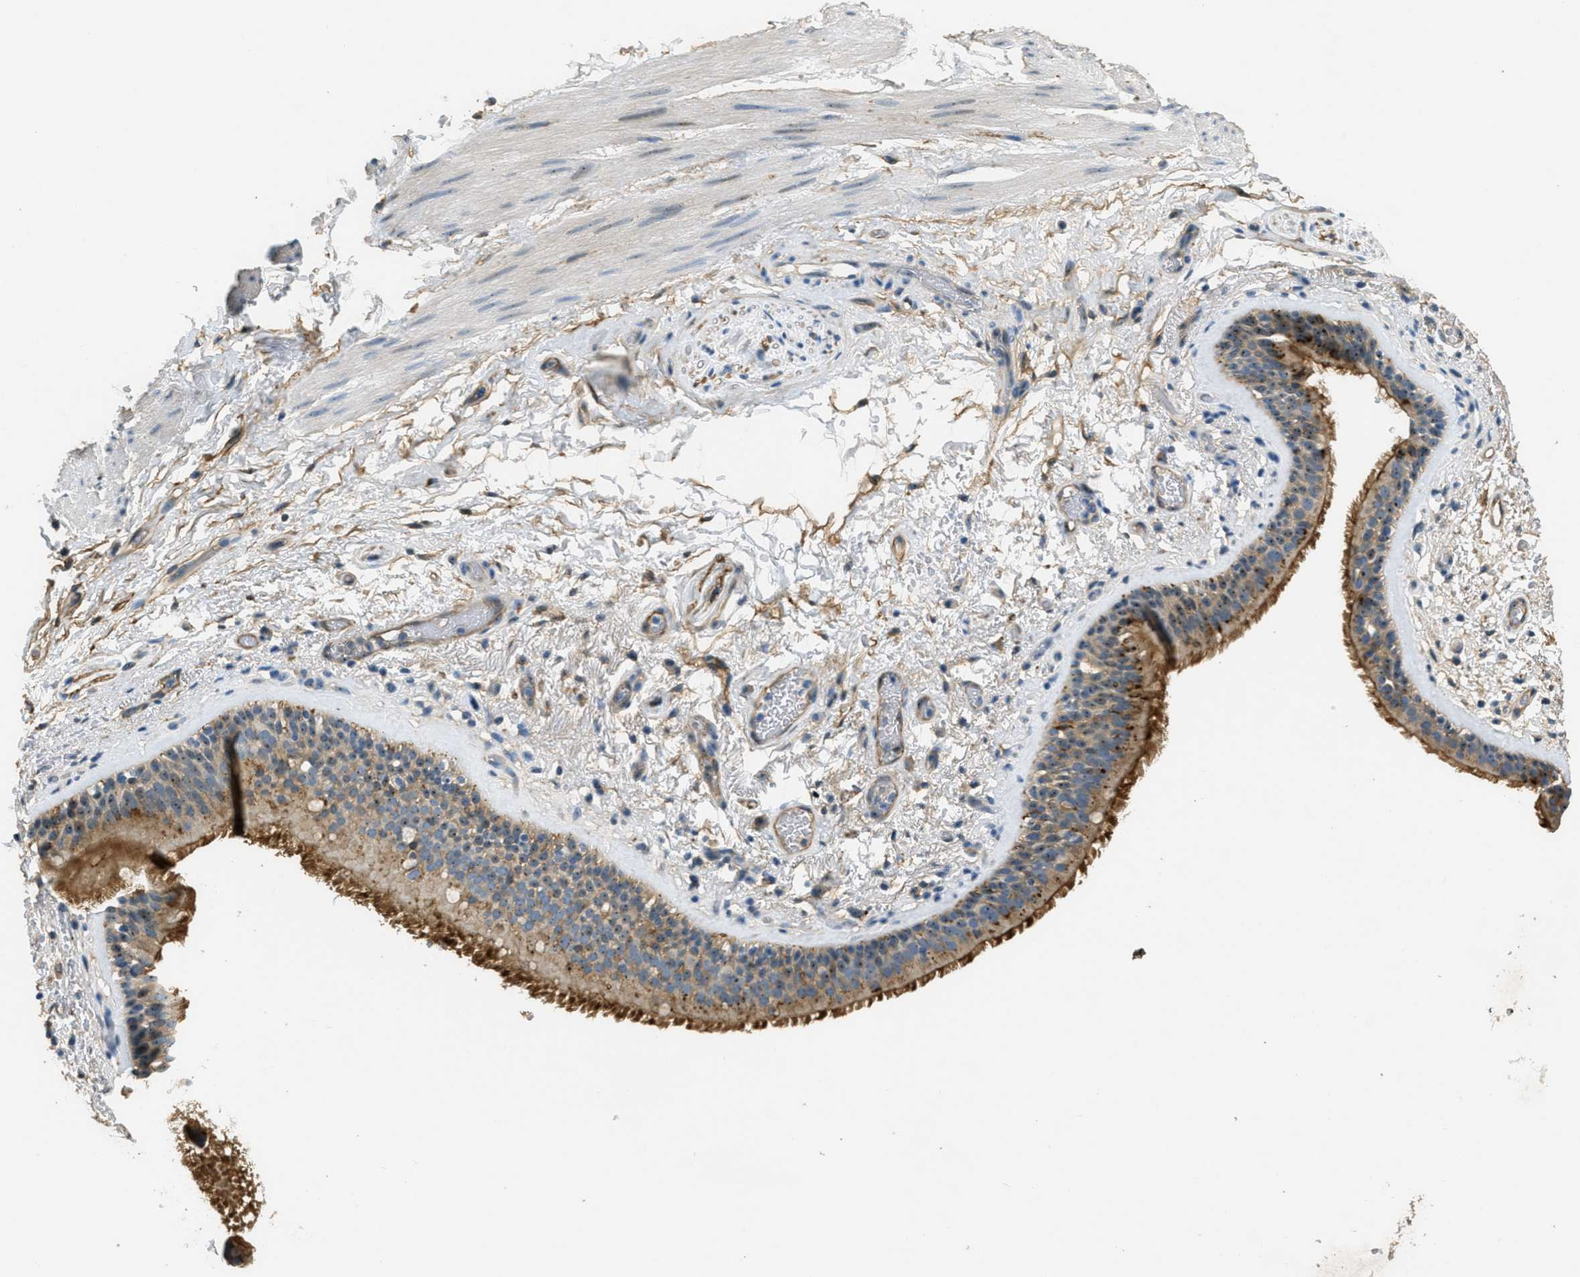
{"staining": {"intensity": "moderate", "quantity": ">75%", "location": "cytoplasmic/membranous,nuclear"}, "tissue": "bronchus", "cell_type": "Respiratory epithelial cells", "image_type": "normal", "snomed": [{"axis": "morphology", "description": "Normal tissue, NOS"}, {"axis": "topography", "description": "Cartilage tissue"}], "caption": "Immunohistochemical staining of unremarkable bronchus exhibits moderate cytoplasmic/membranous,nuclear protein positivity in about >75% of respiratory epithelial cells.", "gene": "OSMR", "patient": {"sex": "female", "age": 63}}